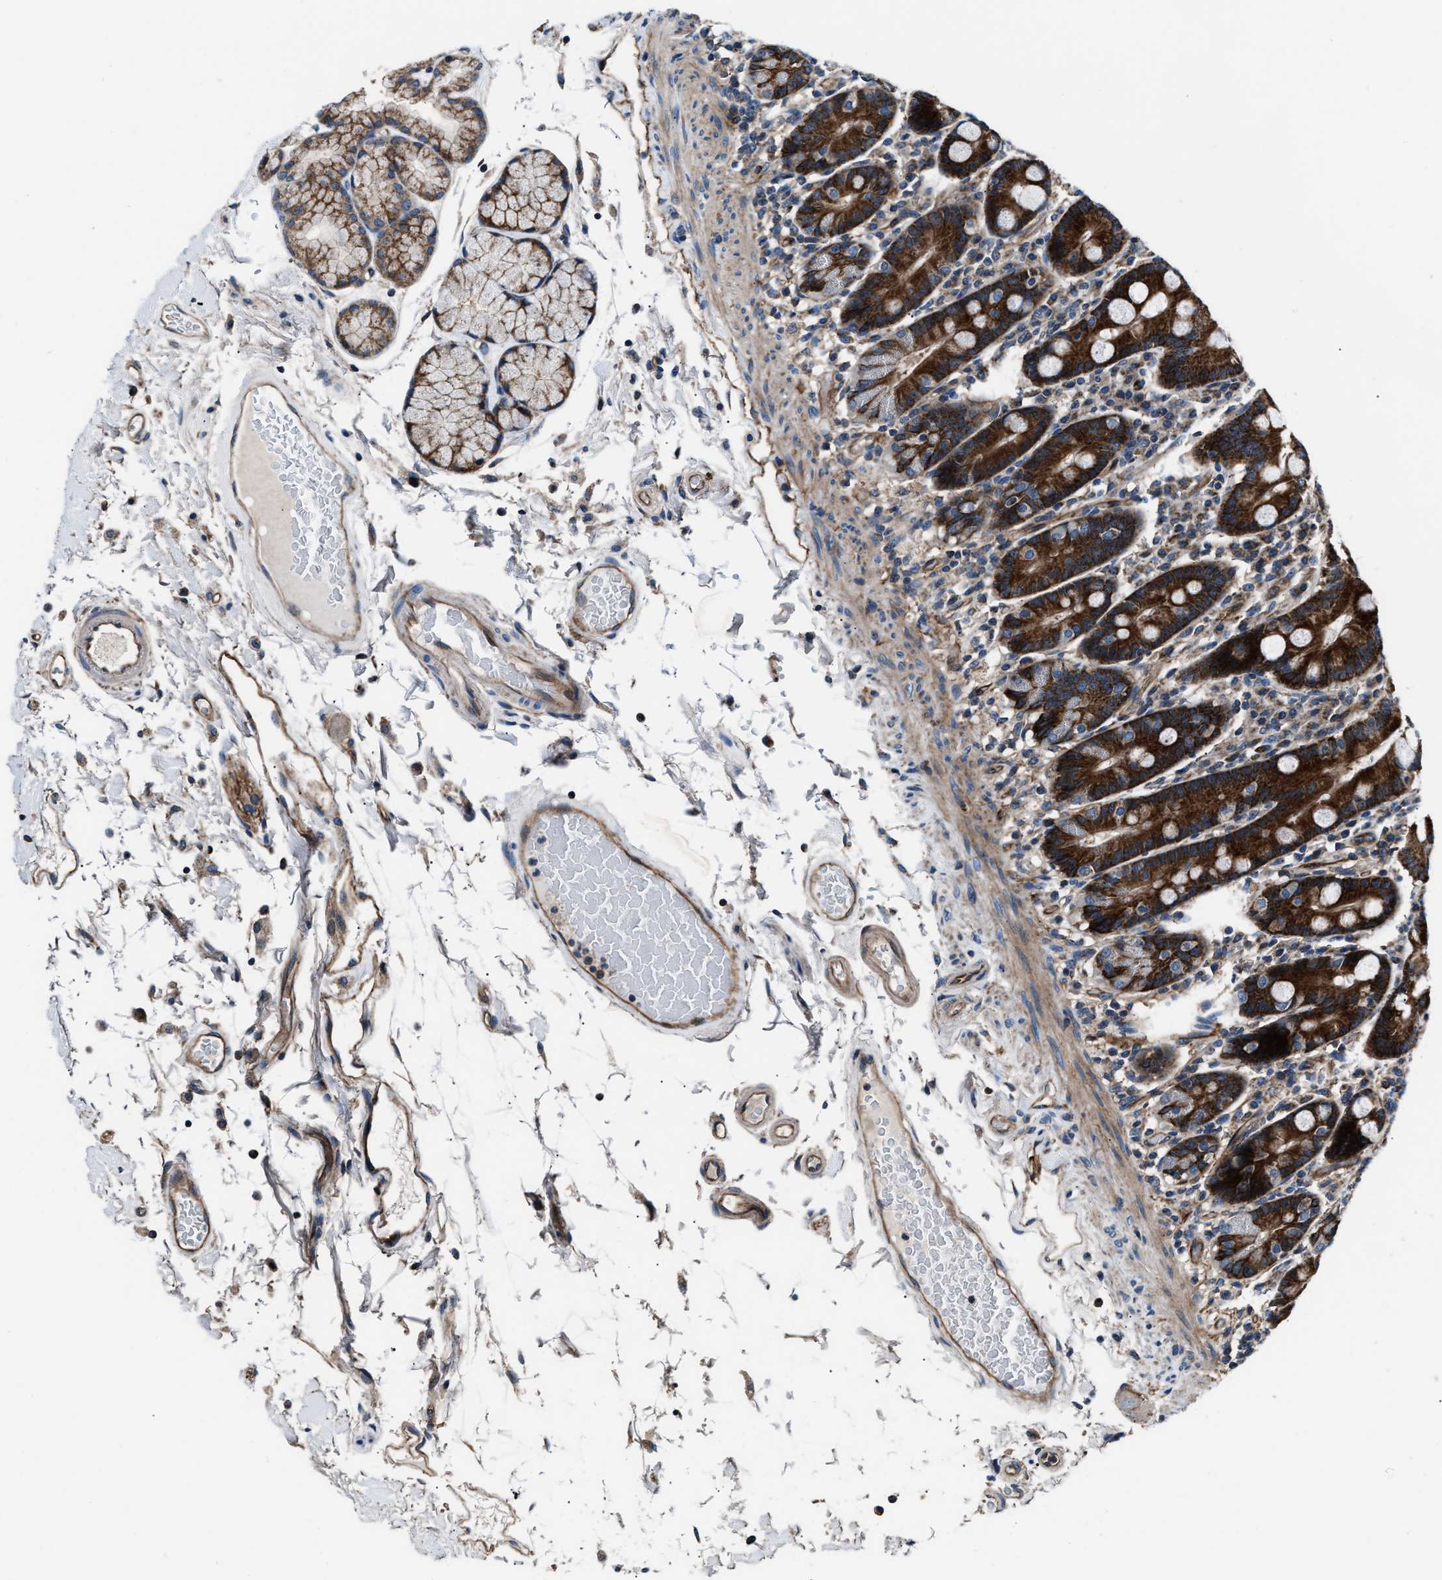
{"staining": {"intensity": "strong", "quantity": ">75%", "location": "cytoplasmic/membranous"}, "tissue": "duodenum", "cell_type": "Glandular cells", "image_type": "normal", "snomed": [{"axis": "morphology", "description": "Normal tissue, NOS"}, {"axis": "topography", "description": "Small intestine, NOS"}], "caption": "This is an image of immunohistochemistry staining of normal duodenum, which shows strong staining in the cytoplasmic/membranous of glandular cells.", "gene": "ENSG00000281039", "patient": {"sex": "female", "age": 71}}